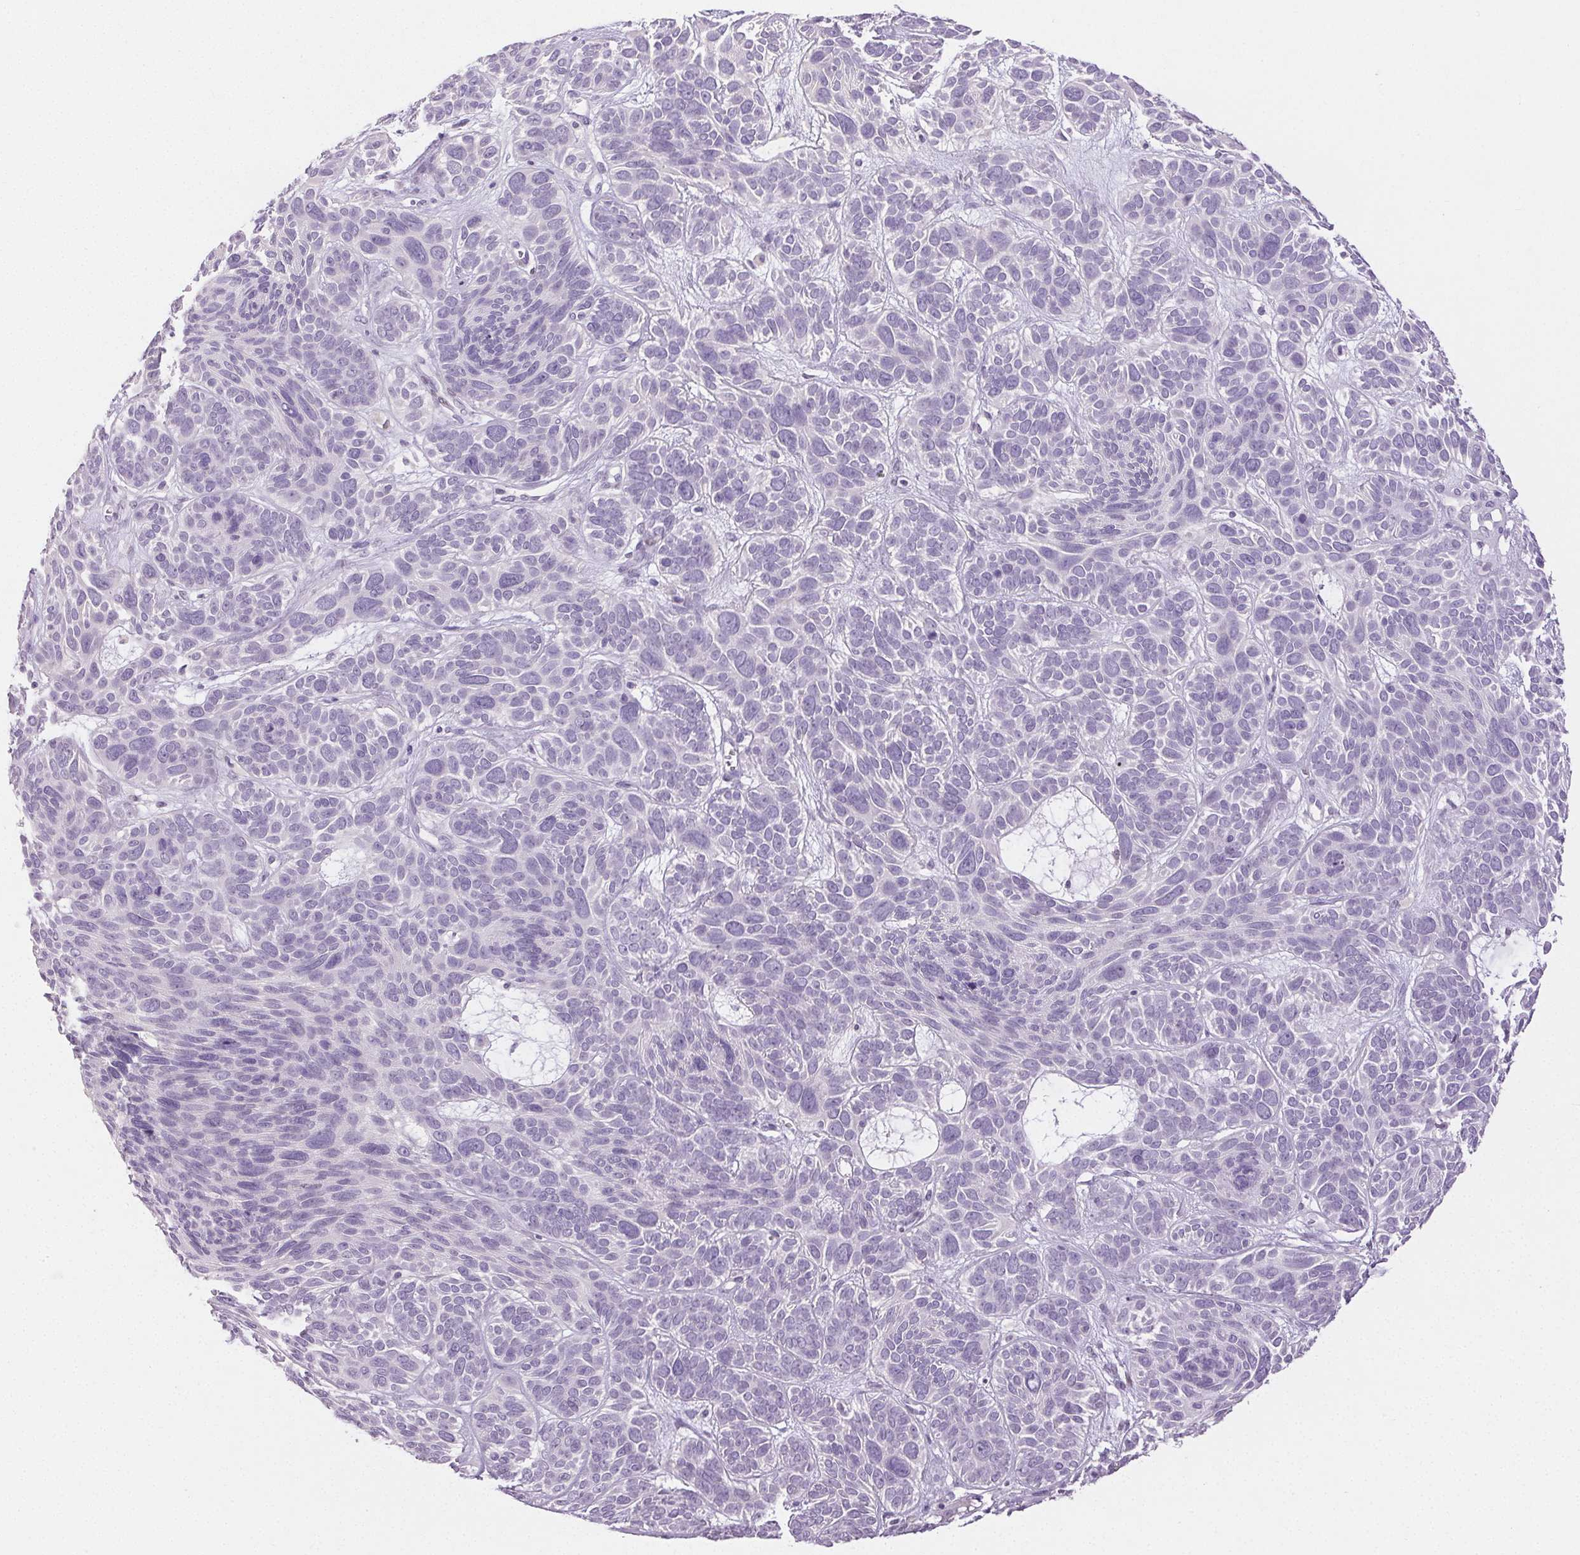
{"staining": {"intensity": "negative", "quantity": "none", "location": "none"}, "tissue": "skin cancer", "cell_type": "Tumor cells", "image_type": "cancer", "snomed": [{"axis": "morphology", "description": "Basal cell carcinoma"}, {"axis": "topography", "description": "Skin"}, {"axis": "topography", "description": "Skin of face"}], "caption": "Tumor cells are negative for brown protein staining in skin cancer.", "gene": "EMX2", "patient": {"sex": "male", "age": 73}}